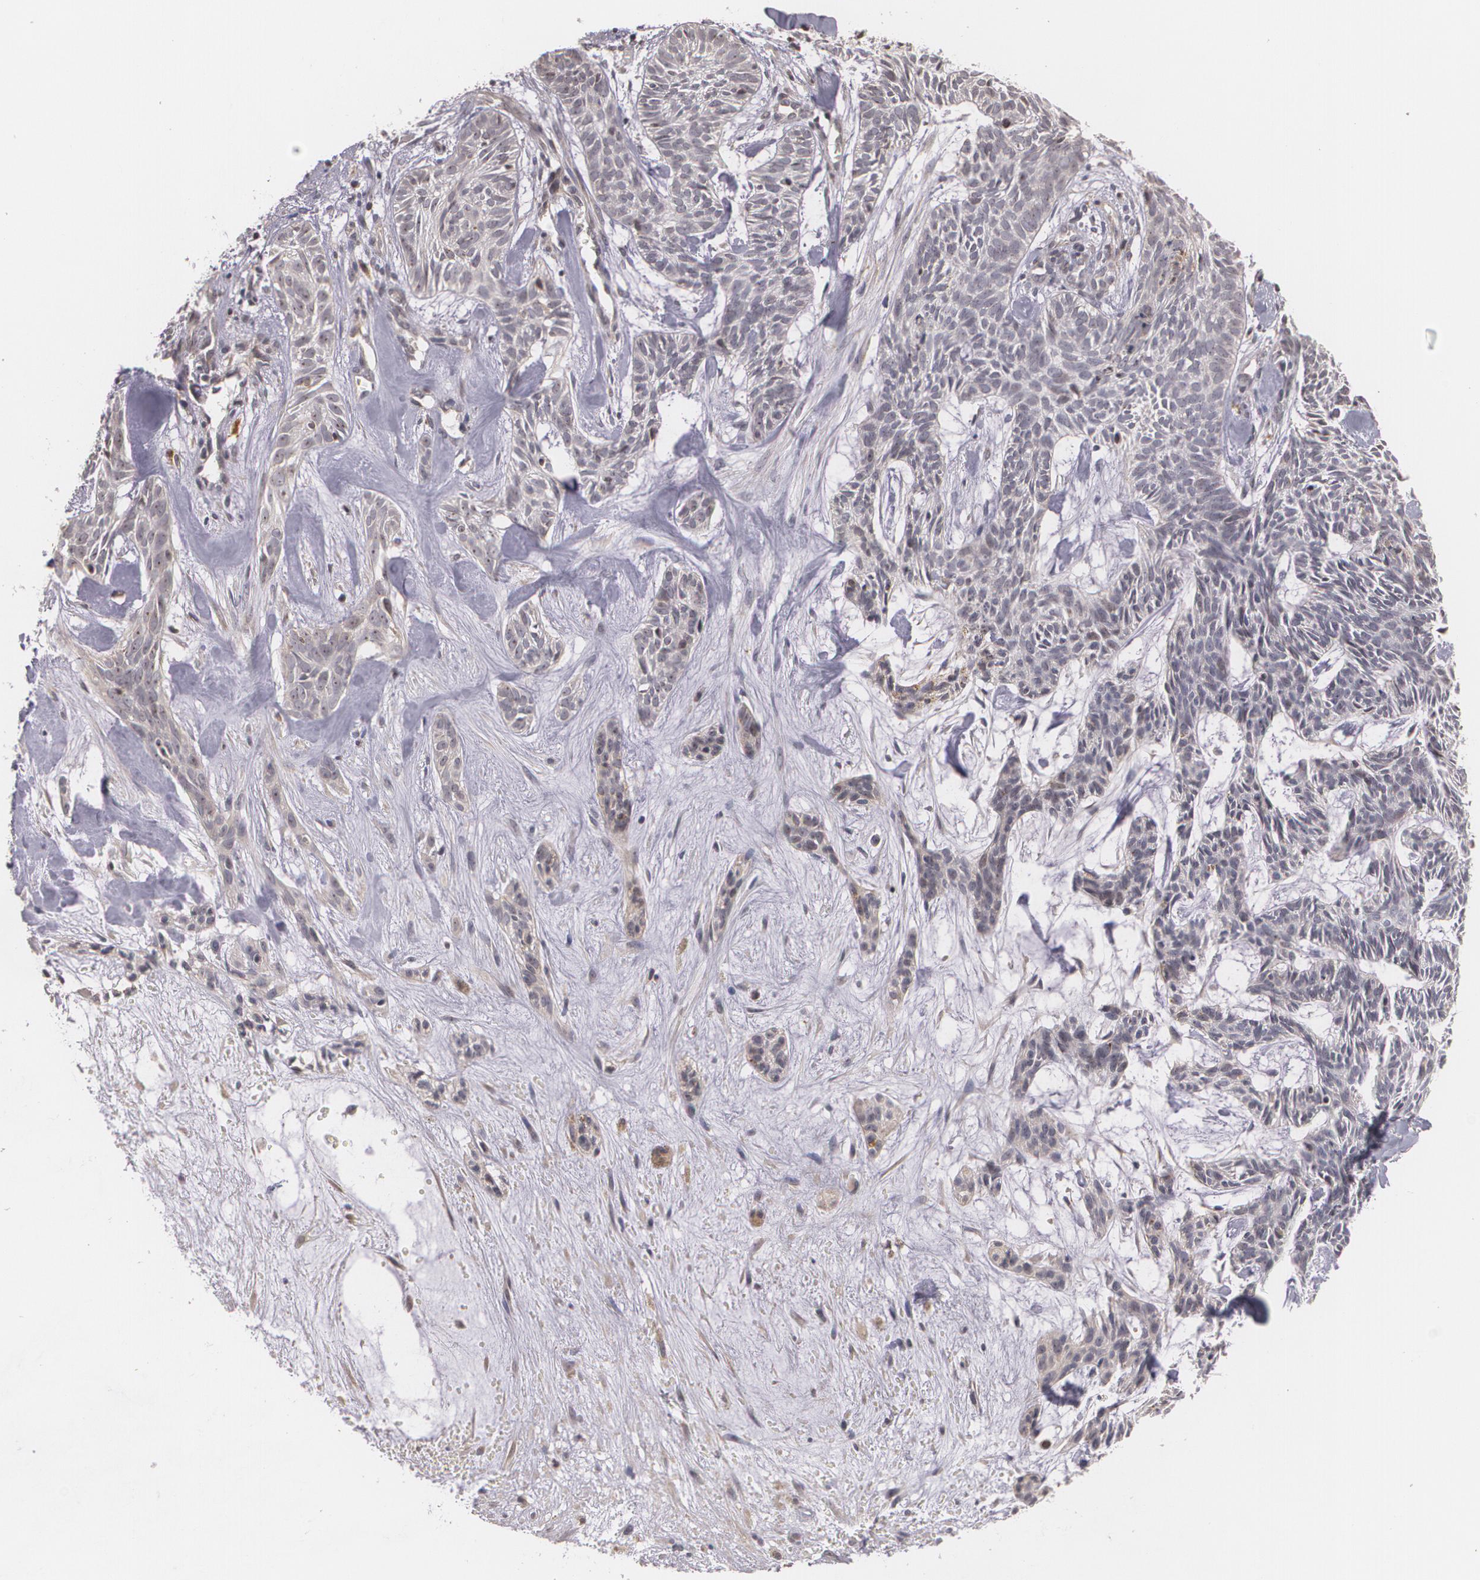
{"staining": {"intensity": "negative", "quantity": "none", "location": "none"}, "tissue": "skin cancer", "cell_type": "Tumor cells", "image_type": "cancer", "snomed": [{"axis": "morphology", "description": "Basal cell carcinoma"}, {"axis": "topography", "description": "Skin"}], "caption": "A micrograph of human skin cancer (basal cell carcinoma) is negative for staining in tumor cells. Brightfield microscopy of IHC stained with DAB (3,3'-diaminobenzidine) (brown) and hematoxylin (blue), captured at high magnification.", "gene": "VAV3", "patient": {"sex": "male", "age": 75}}